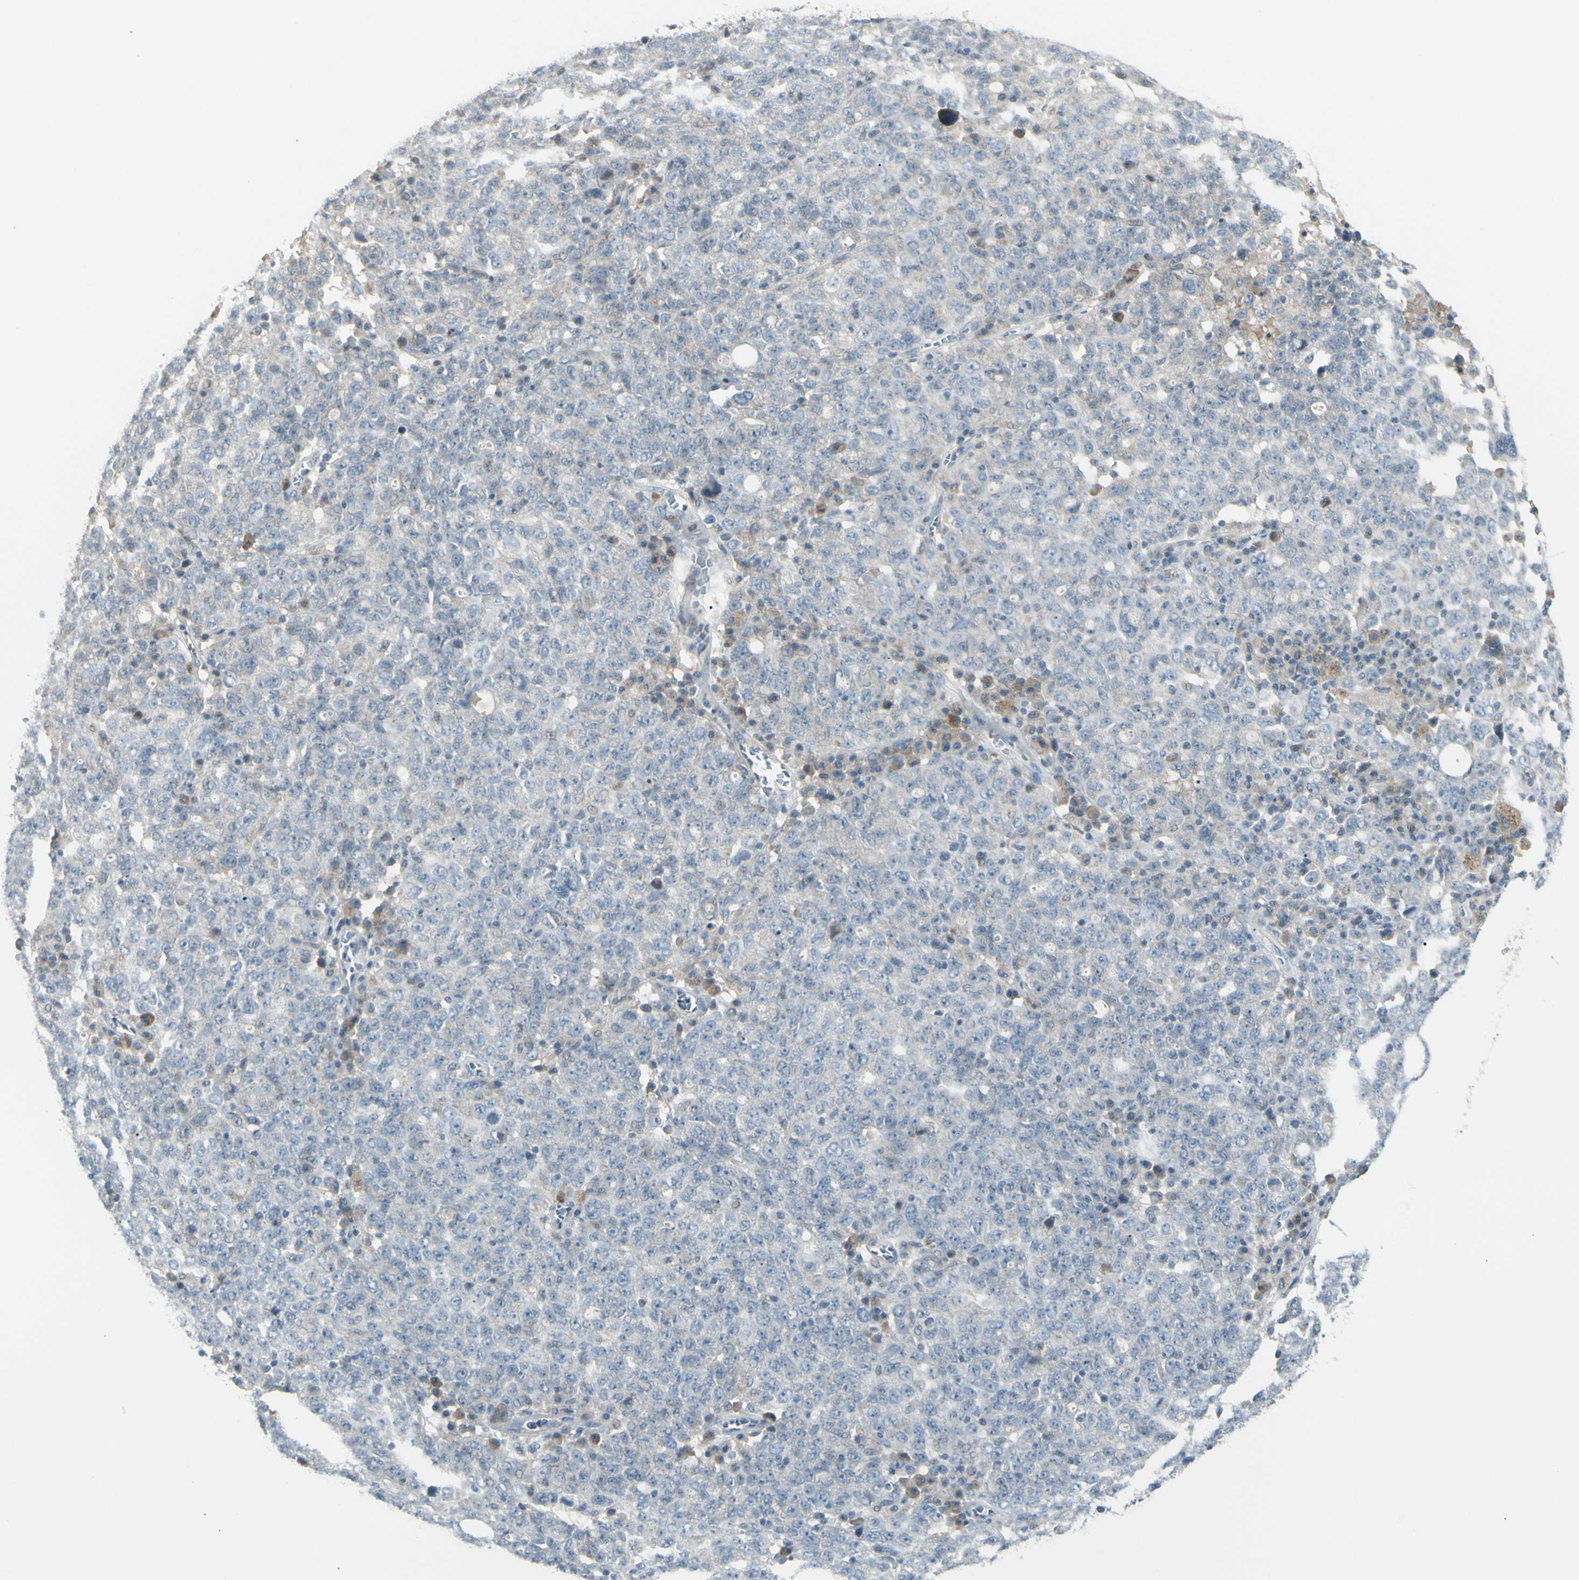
{"staining": {"intensity": "negative", "quantity": "none", "location": "none"}, "tissue": "ovarian cancer", "cell_type": "Tumor cells", "image_type": "cancer", "snomed": [{"axis": "morphology", "description": "Carcinoma, endometroid"}, {"axis": "topography", "description": "Ovary"}], "caption": "Tumor cells show no significant protein positivity in ovarian endometroid carcinoma.", "gene": "SH3GL2", "patient": {"sex": "female", "age": 62}}